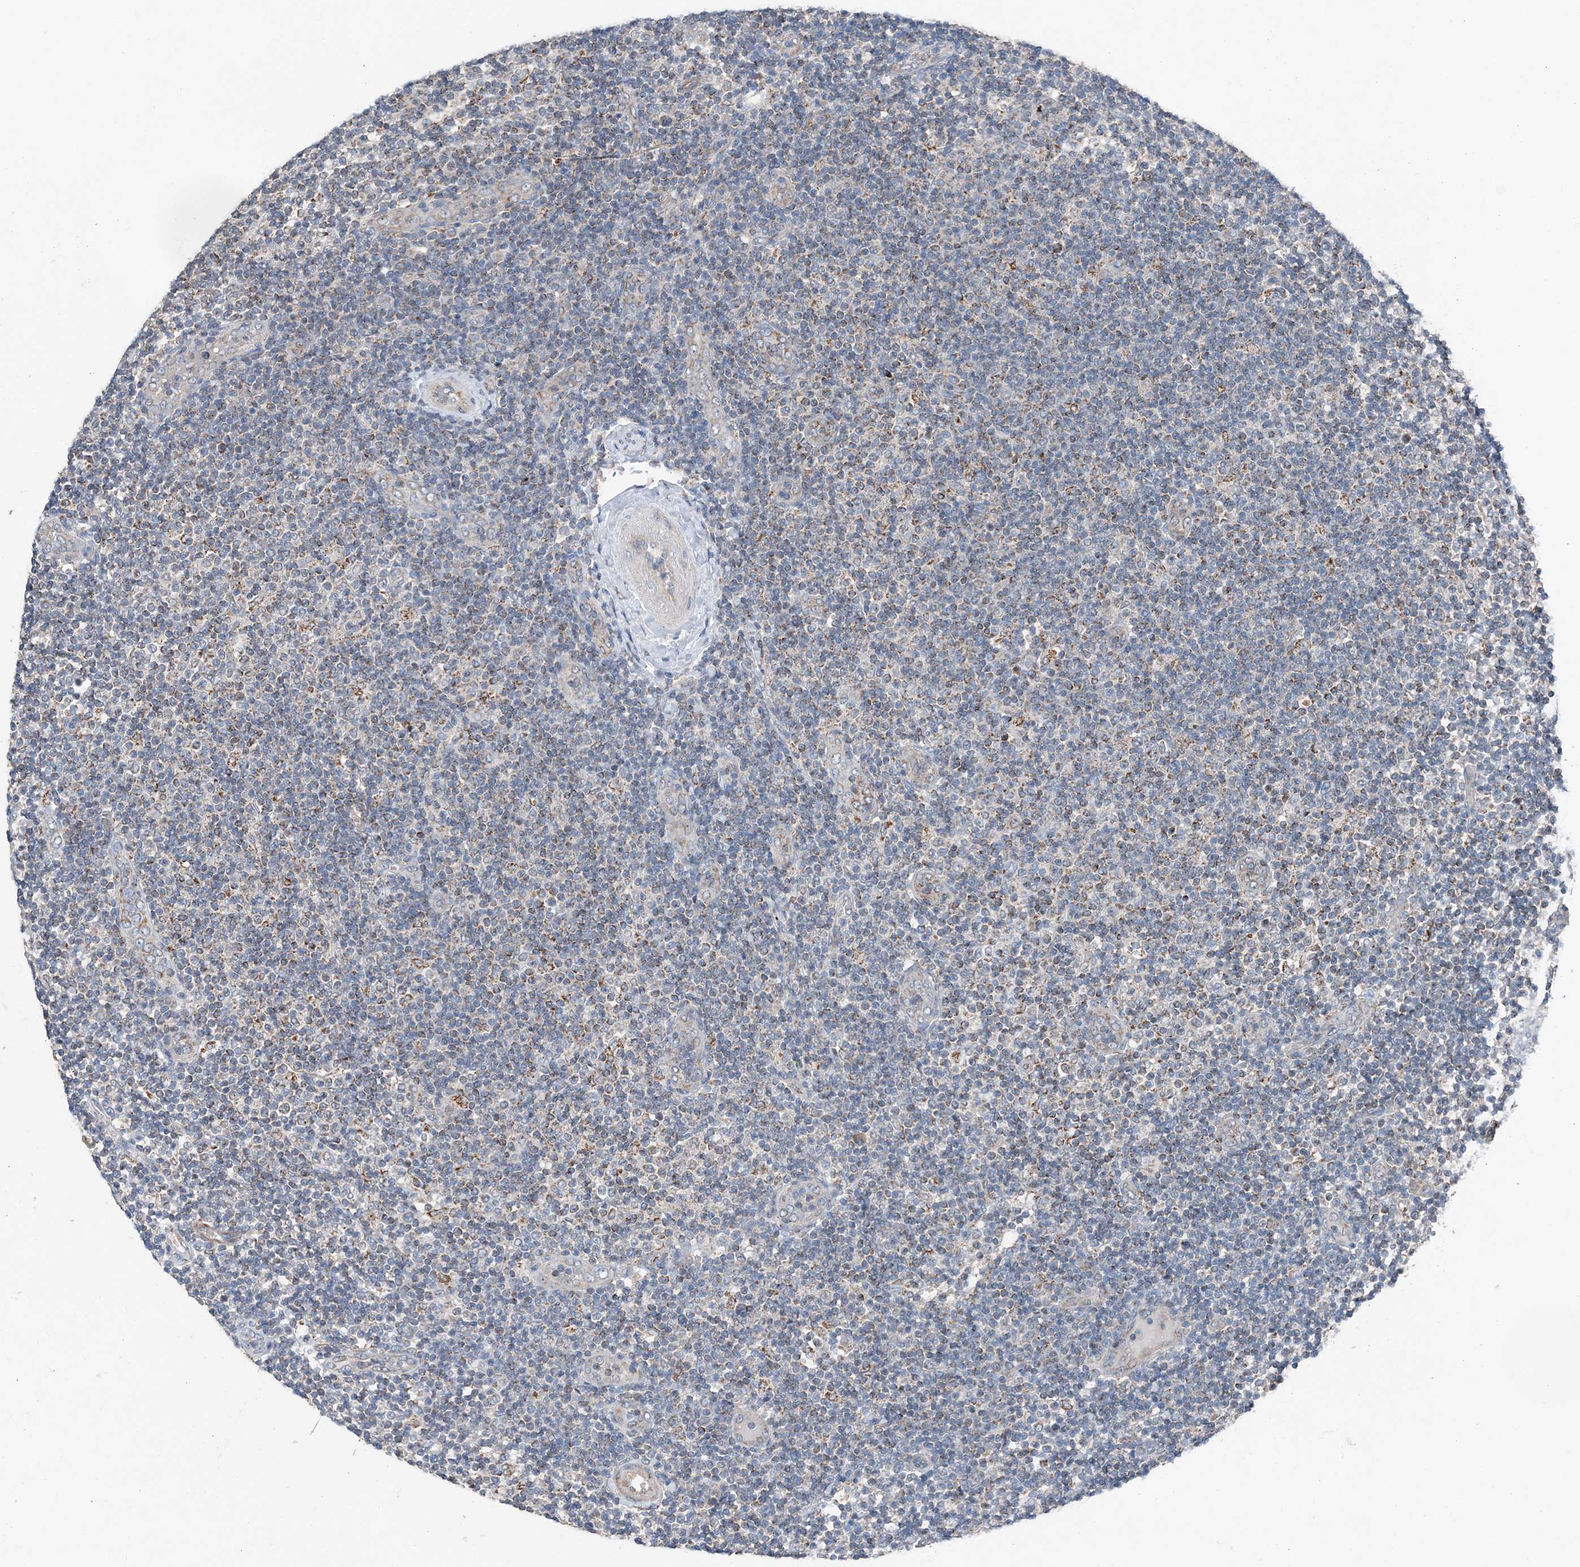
{"staining": {"intensity": "negative", "quantity": "none", "location": "none"}, "tissue": "lymphoma", "cell_type": "Tumor cells", "image_type": "cancer", "snomed": [{"axis": "morphology", "description": "Malignant lymphoma, non-Hodgkin's type, Low grade"}, {"axis": "topography", "description": "Lymph node"}], "caption": "This is an immunohistochemistry image of malignant lymphoma, non-Hodgkin's type (low-grade). There is no expression in tumor cells.", "gene": "SPRY2", "patient": {"sex": "male", "age": 83}}